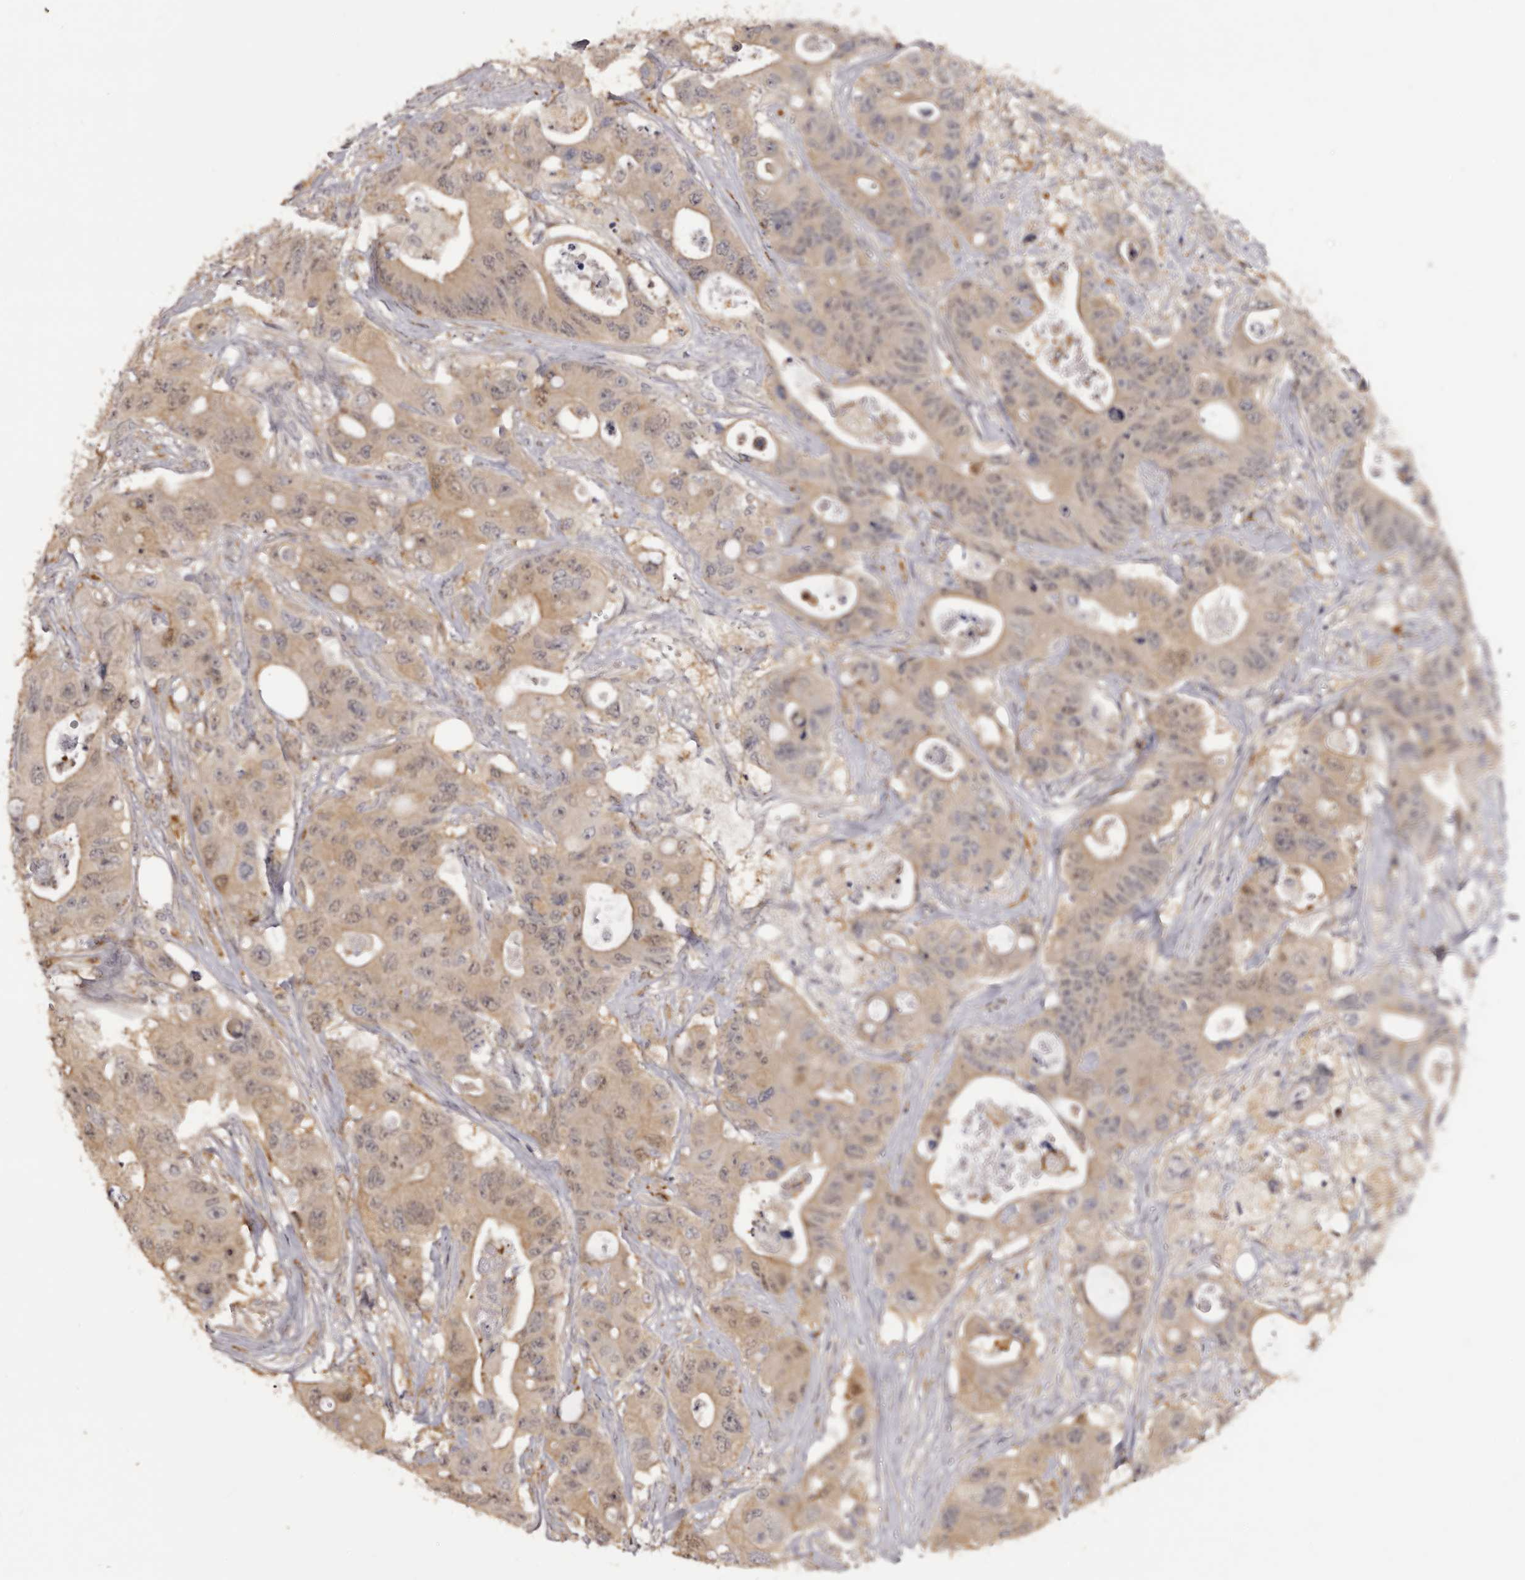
{"staining": {"intensity": "weak", "quantity": ">75%", "location": "cytoplasmic/membranous"}, "tissue": "colorectal cancer", "cell_type": "Tumor cells", "image_type": "cancer", "snomed": [{"axis": "morphology", "description": "Adenocarcinoma, NOS"}, {"axis": "topography", "description": "Colon"}], "caption": "A brown stain labels weak cytoplasmic/membranous positivity of a protein in colorectal cancer tumor cells.", "gene": "TNNI1", "patient": {"sex": "female", "age": 46}}